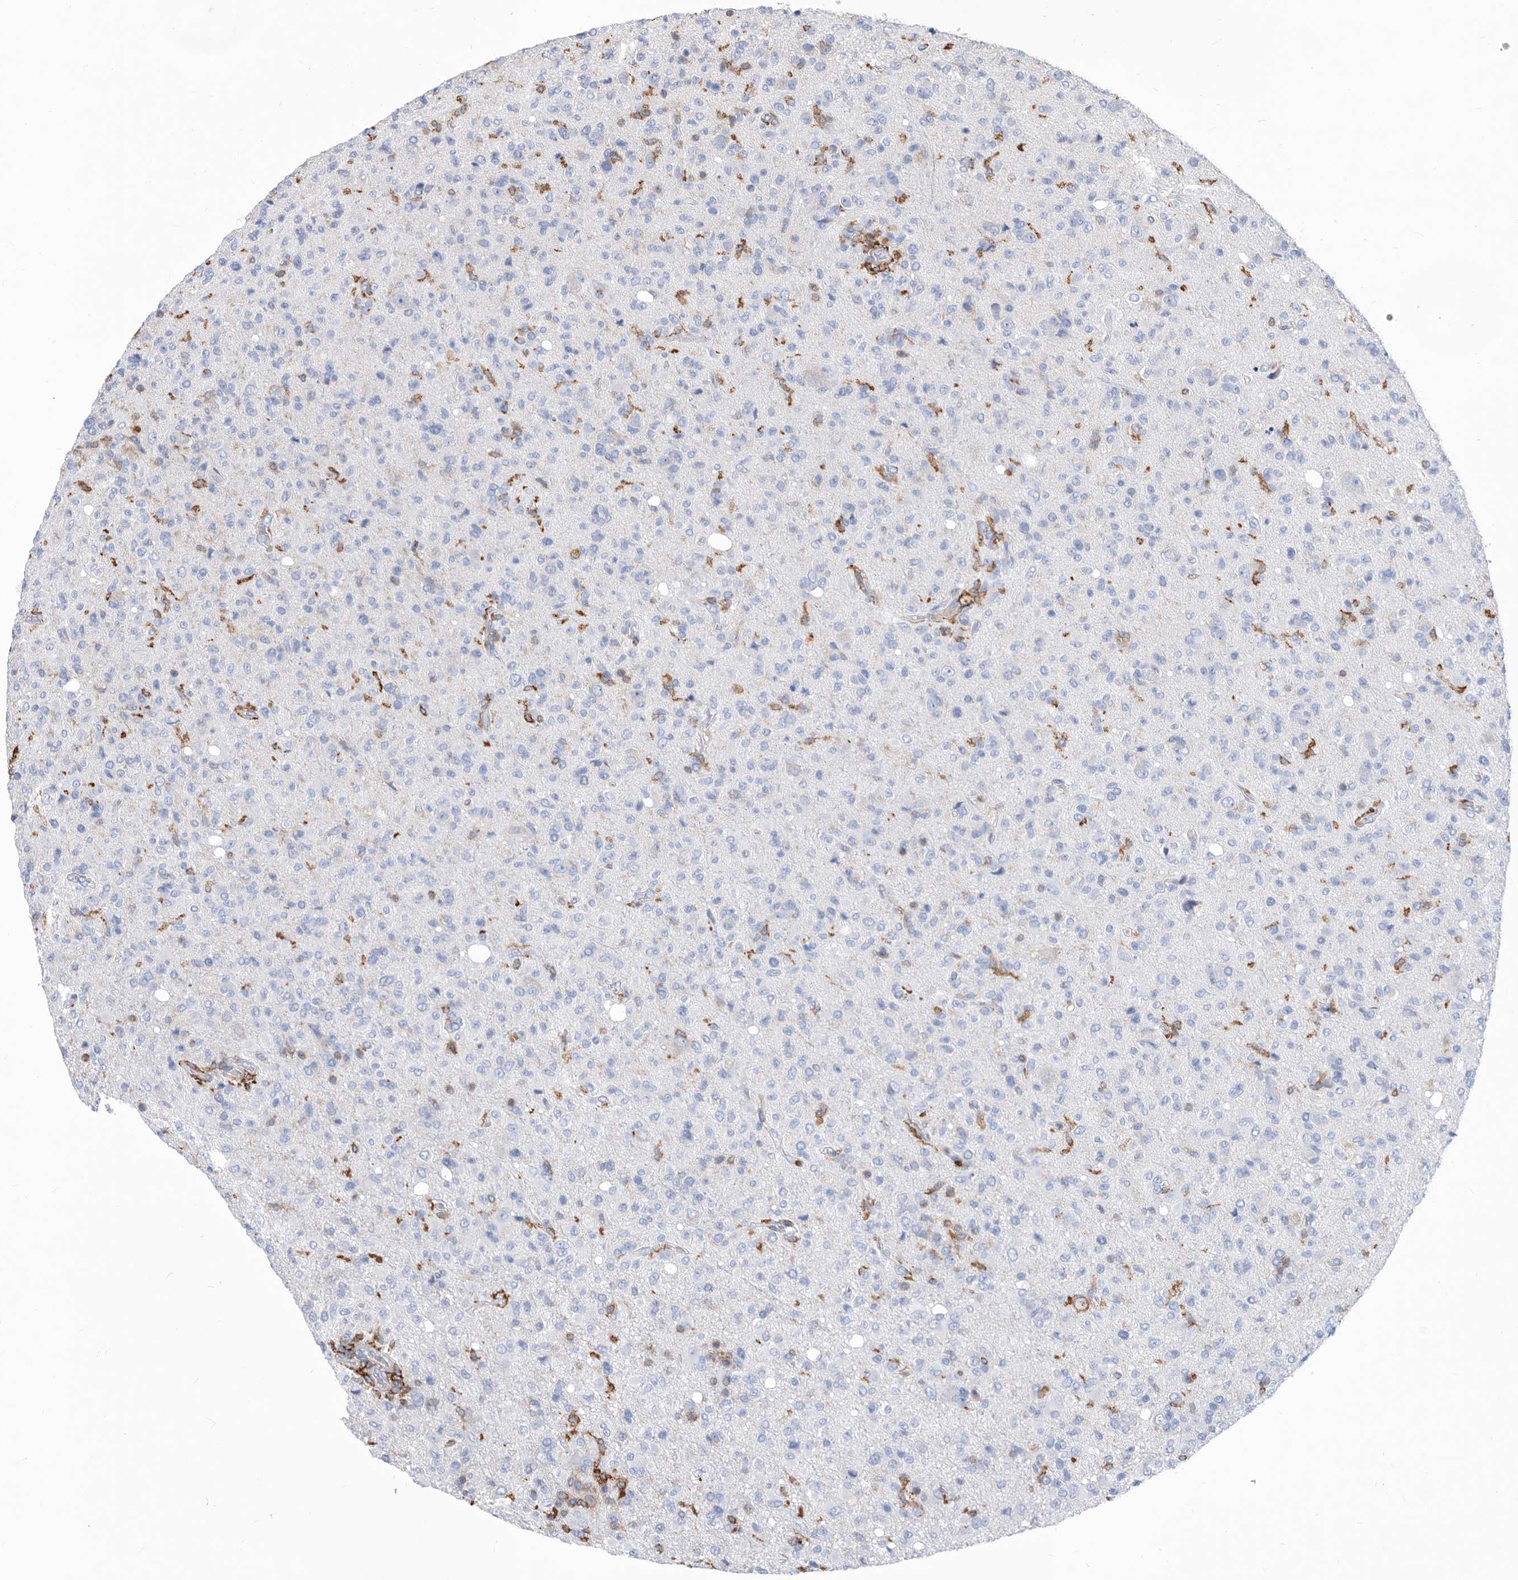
{"staining": {"intensity": "negative", "quantity": "none", "location": "none"}, "tissue": "glioma", "cell_type": "Tumor cells", "image_type": "cancer", "snomed": [{"axis": "morphology", "description": "Glioma, malignant, High grade"}, {"axis": "topography", "description": "Brain"}], "caption": "This is an IHC photomicrograph of malignant high-grade glioma. There is no positivity in tumor cells.", "gene": "SMG7", "patient": {"sex": "female", "age": 57}}